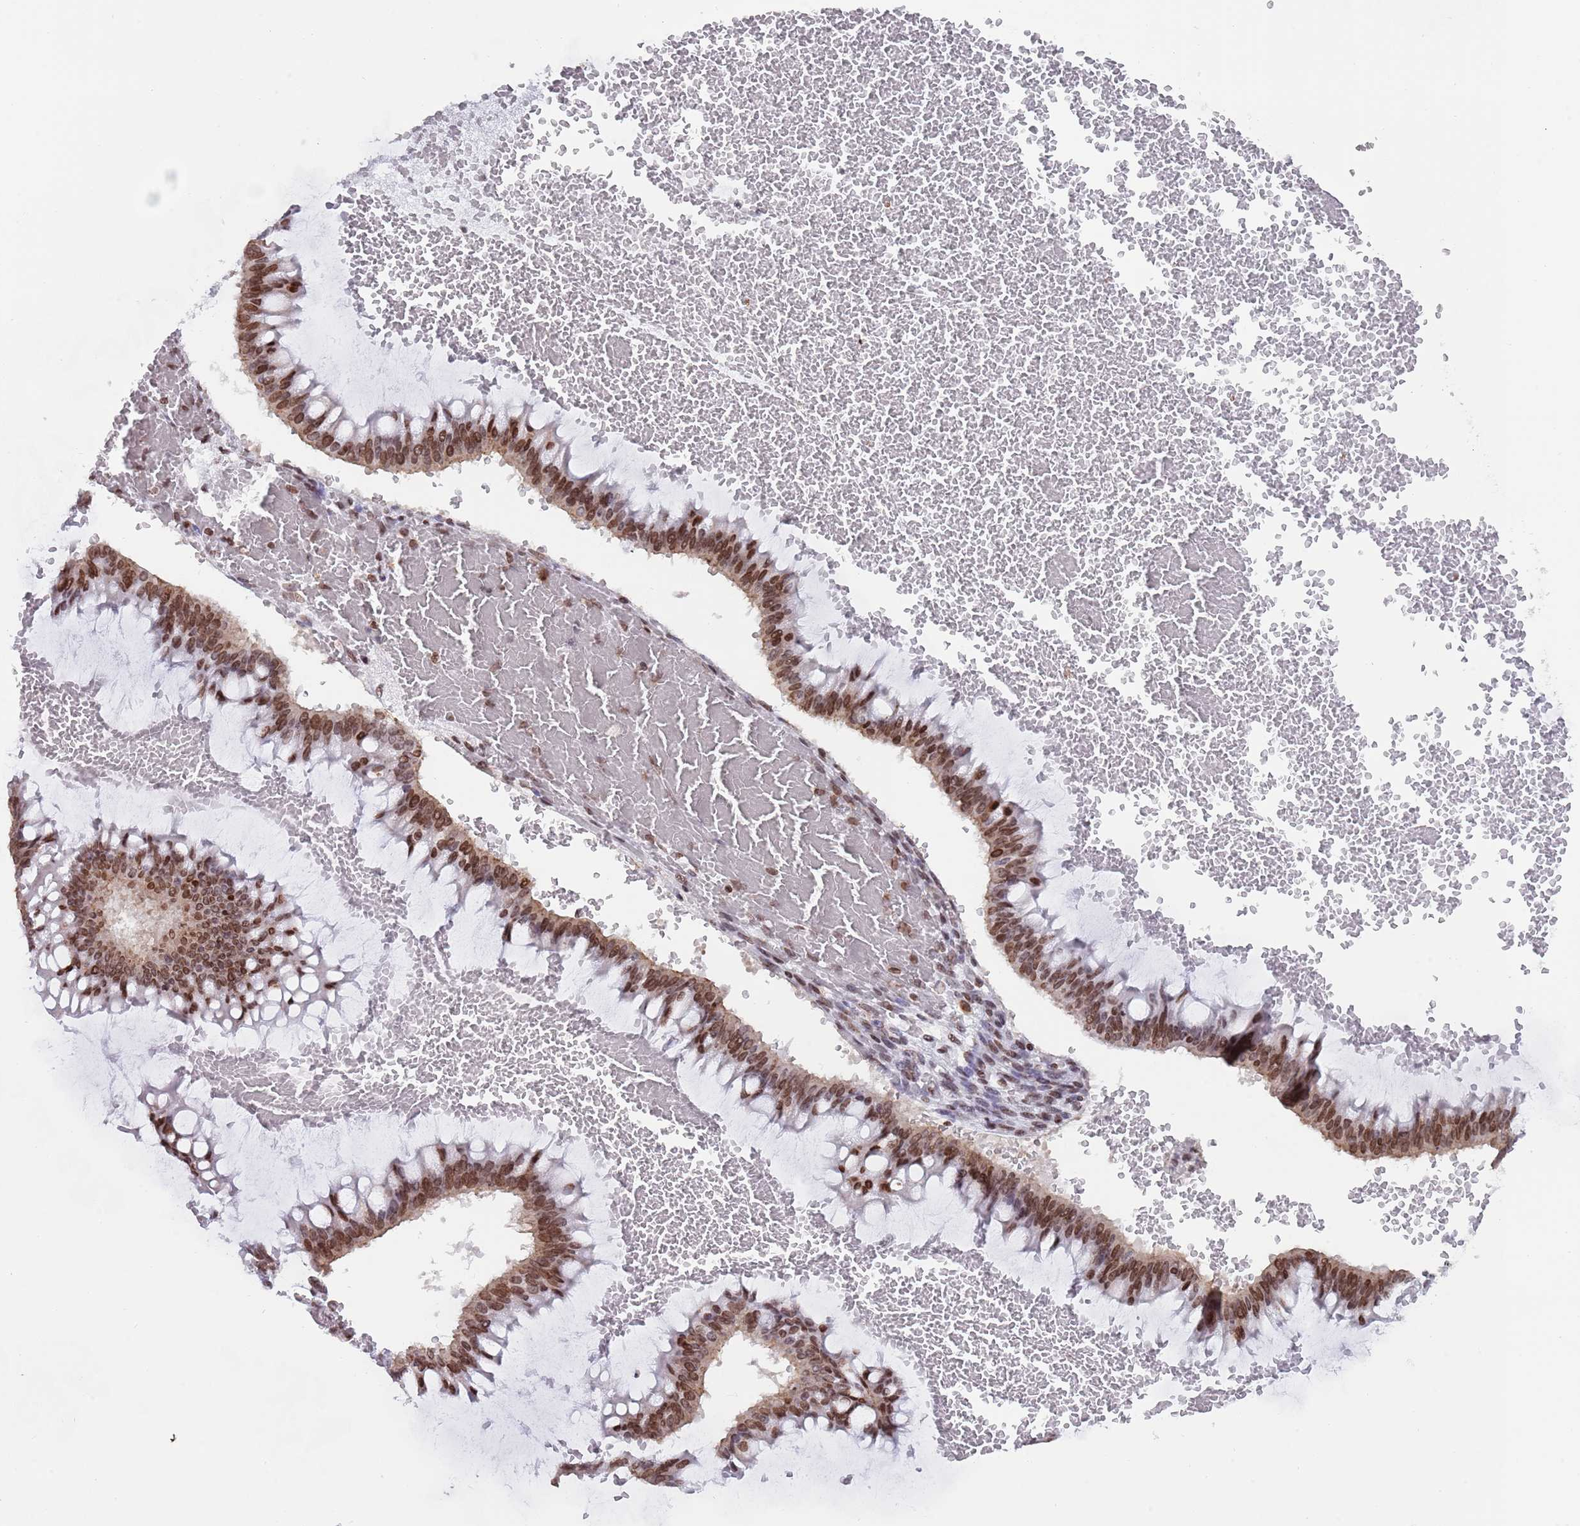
{"staining": {"intensity": "moderate", "quantity": ">75%", "location": "nuclear"}, "tissue": "ovarian cancer", "cell_type": "Tumor cells", "image_type": "cancer", "snomed": [{"axis": "morphology", "description": "Cystadenocarcinoma, mucinous, NOS"}, {"axis": "topography", "description": "Ovary"}], "caption": "Immunohistochemical staining of ovarian mucinous cystadenocarcinoma demonstrates medium levels of moderate nuclear protein staining in about >75% of tumor cells. (DAB (3,3'-diaminobenzidine) IHC, brown staining for protein, blue staining for nuclei).", "gene": "HDAC8", "patient": {"sex": "female", "age": 73}}